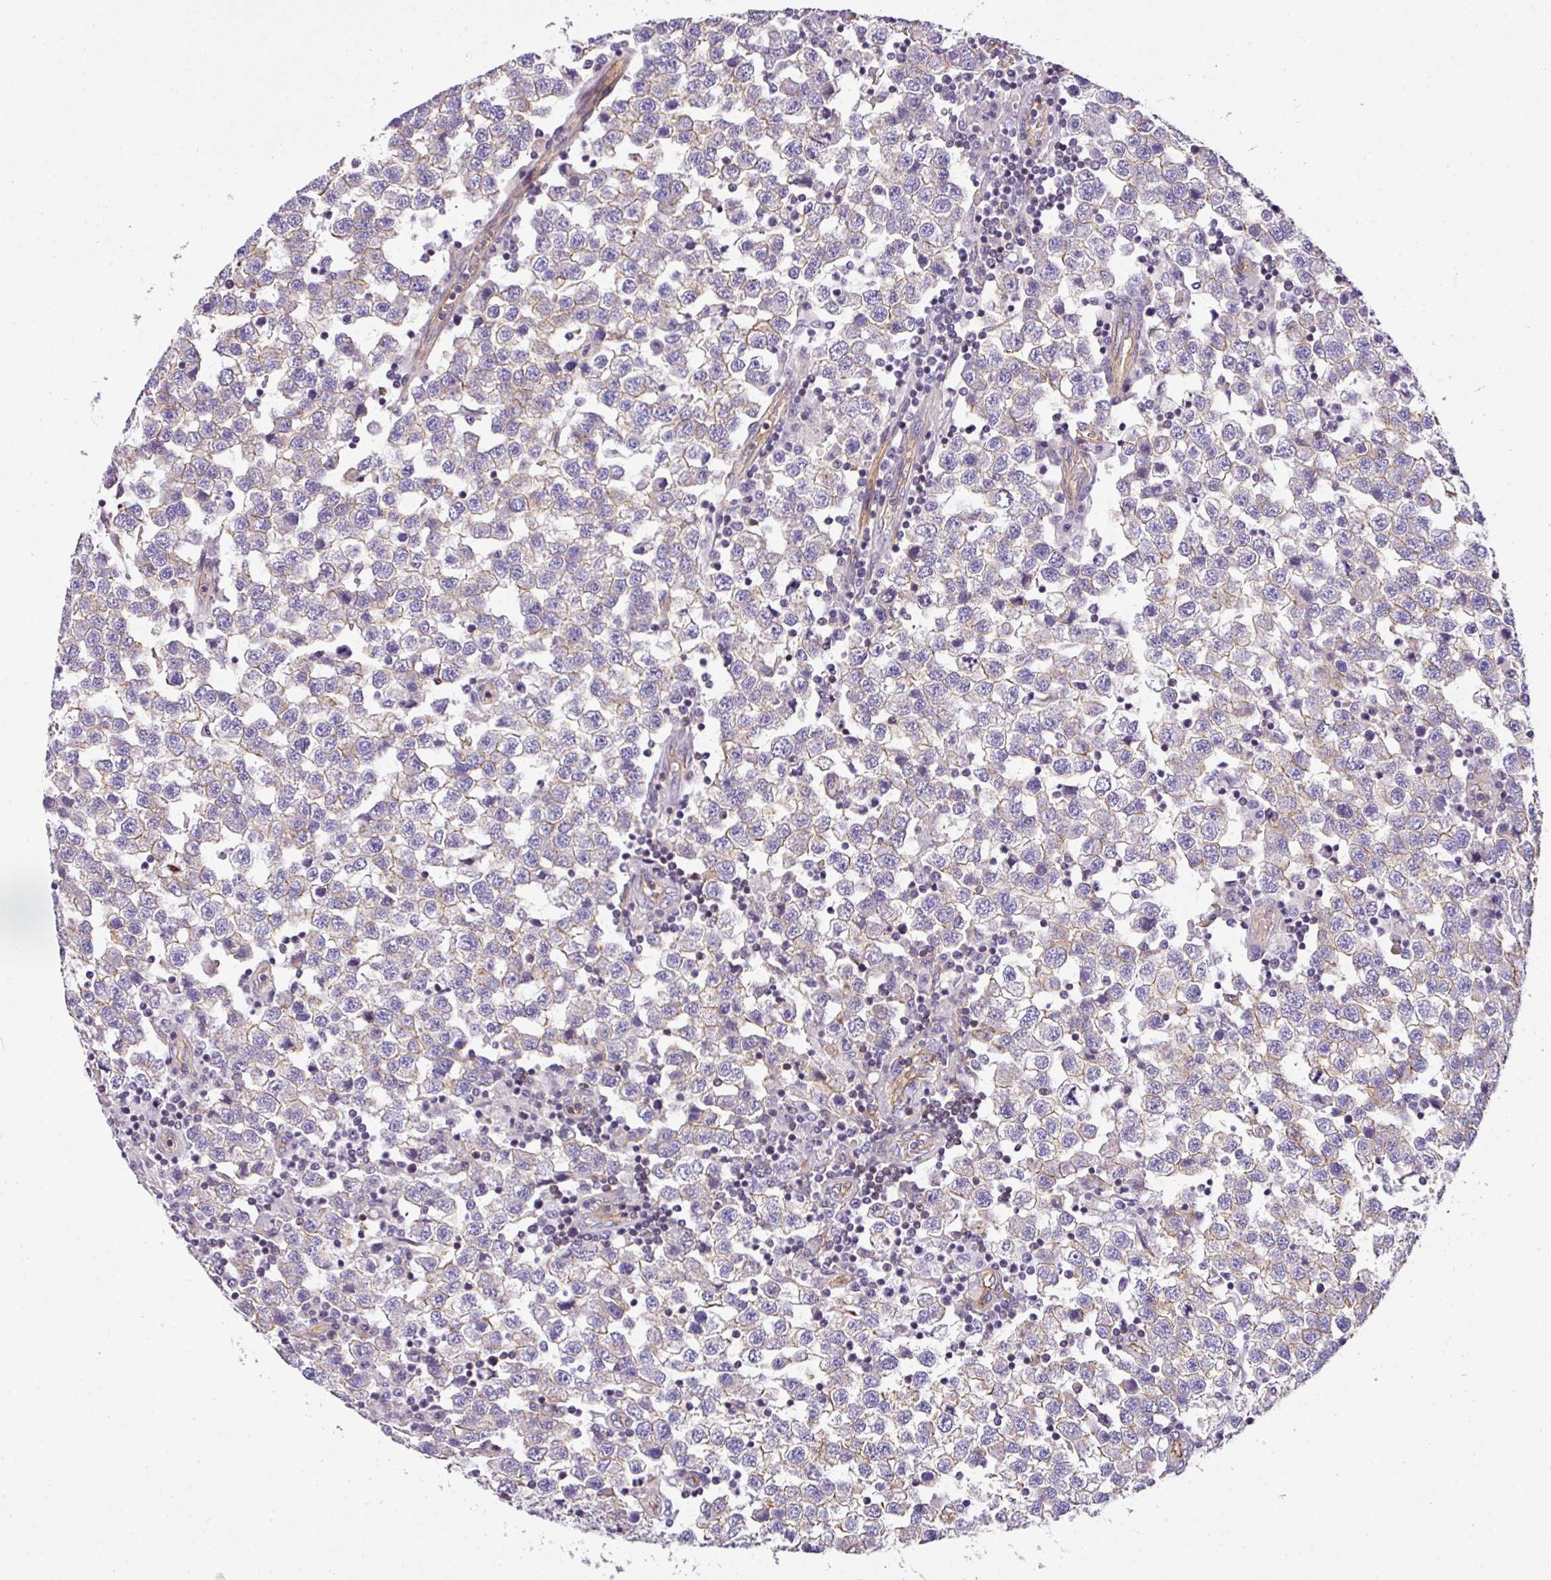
{"staining": {"intensity": "negative", "quantity": "none", "location": "none"}, "tissue": "testis cancer", "cell_type": "Tumor cells", "image_type": "cancer", "snomed": [{"axis": "morphology", "description": "Seminoma, NOS"}, {"axis": "topography", "description": "Testis"}], "caption": "Immunohistochemical staining of human testis seminoma reveals no significant expression in tumor cells.", "gene": "OR11H4", "patient": {"sex": "male", "age": 34}}